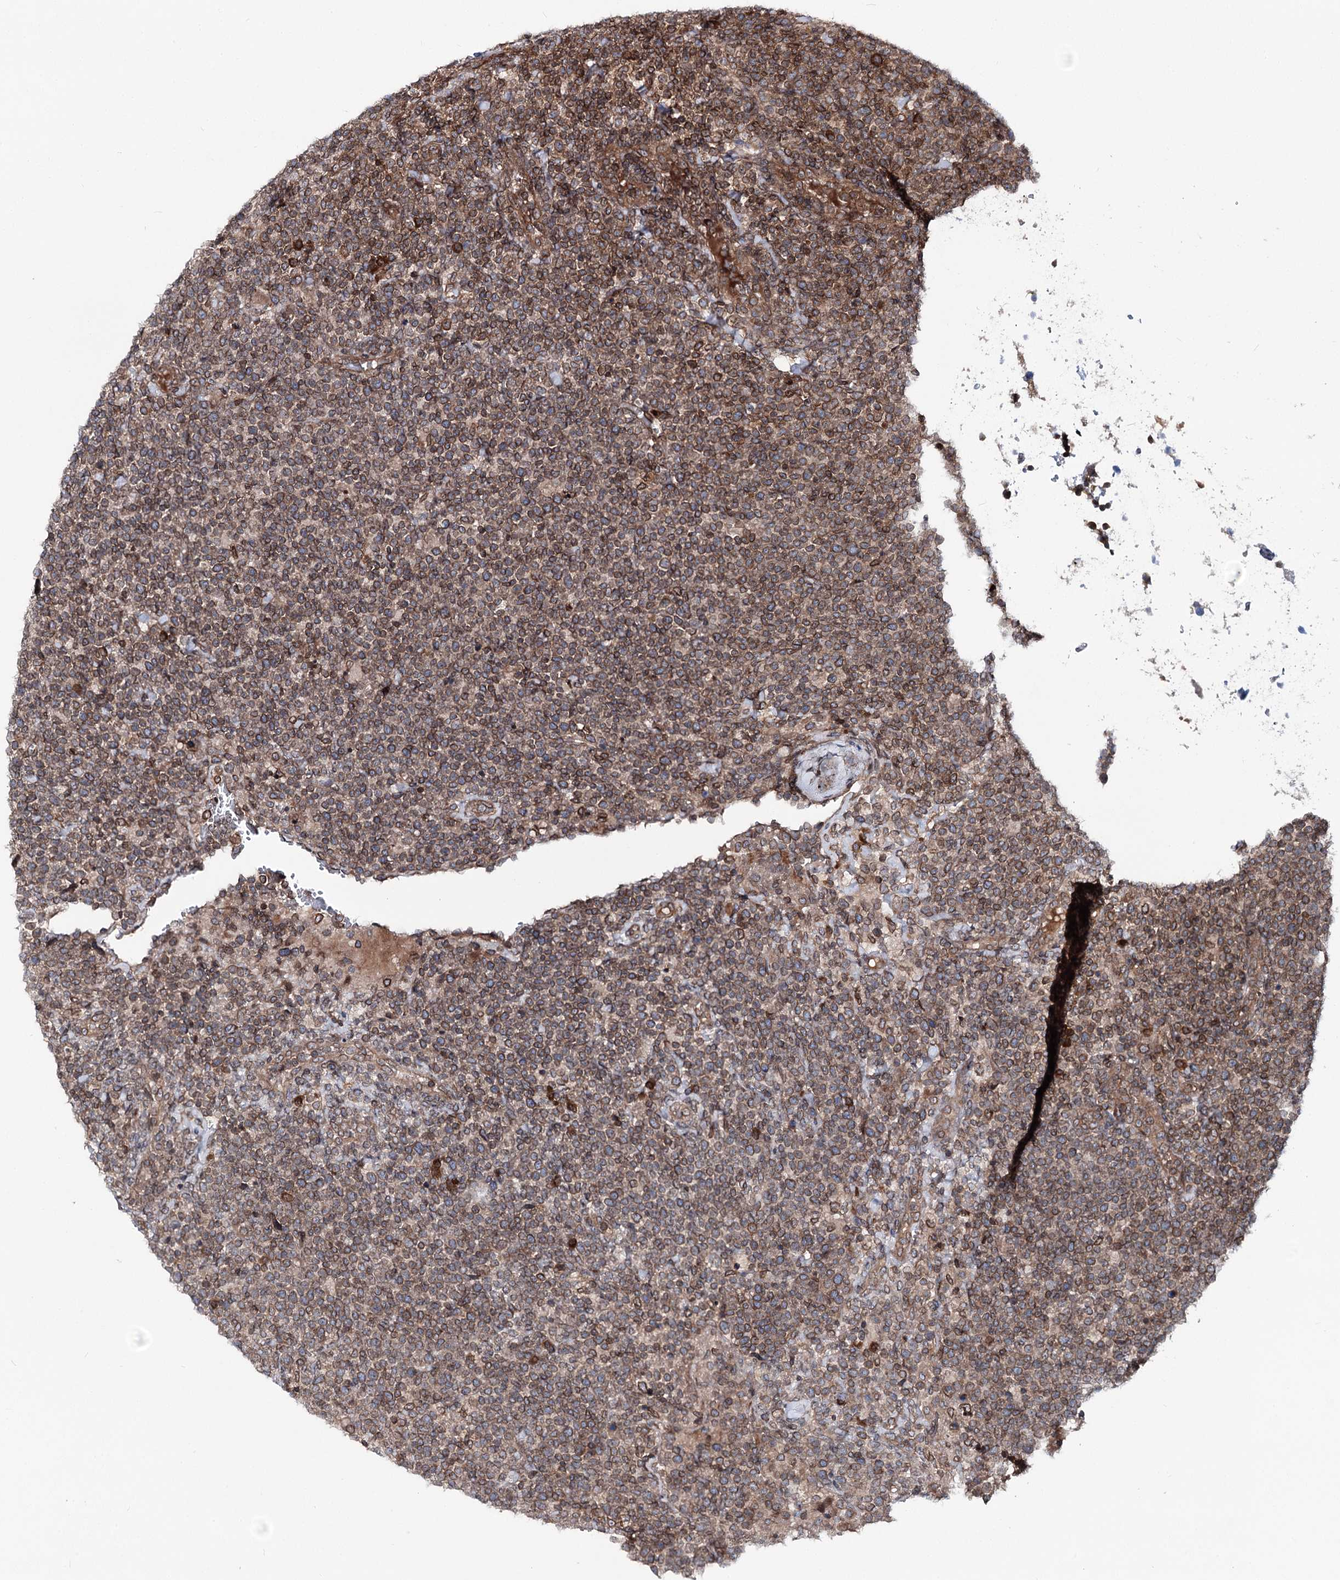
{"staining": {"intensity": "moderate", "quantity": ">75%", "location": "cytoplasmic/membranous"}, "tissue": "lymphoma", "cell_type": "Tumor cells", "image_type": "cancer", "snomed": [{"axis": "morphology", "description": "Malignant lymphoma, non-Hodgkin's type, High grade"}, {"axis": "topography", "description": "Lymph node"}], "caption": "DAB immunohistochemical staining of lymphoma shows moderate cytoplasmic/membranous protein staining in approximately >75% of tumor cells.", "gene": "FGFR1OP2", "patient": {"sex": "male", "age": 61}}